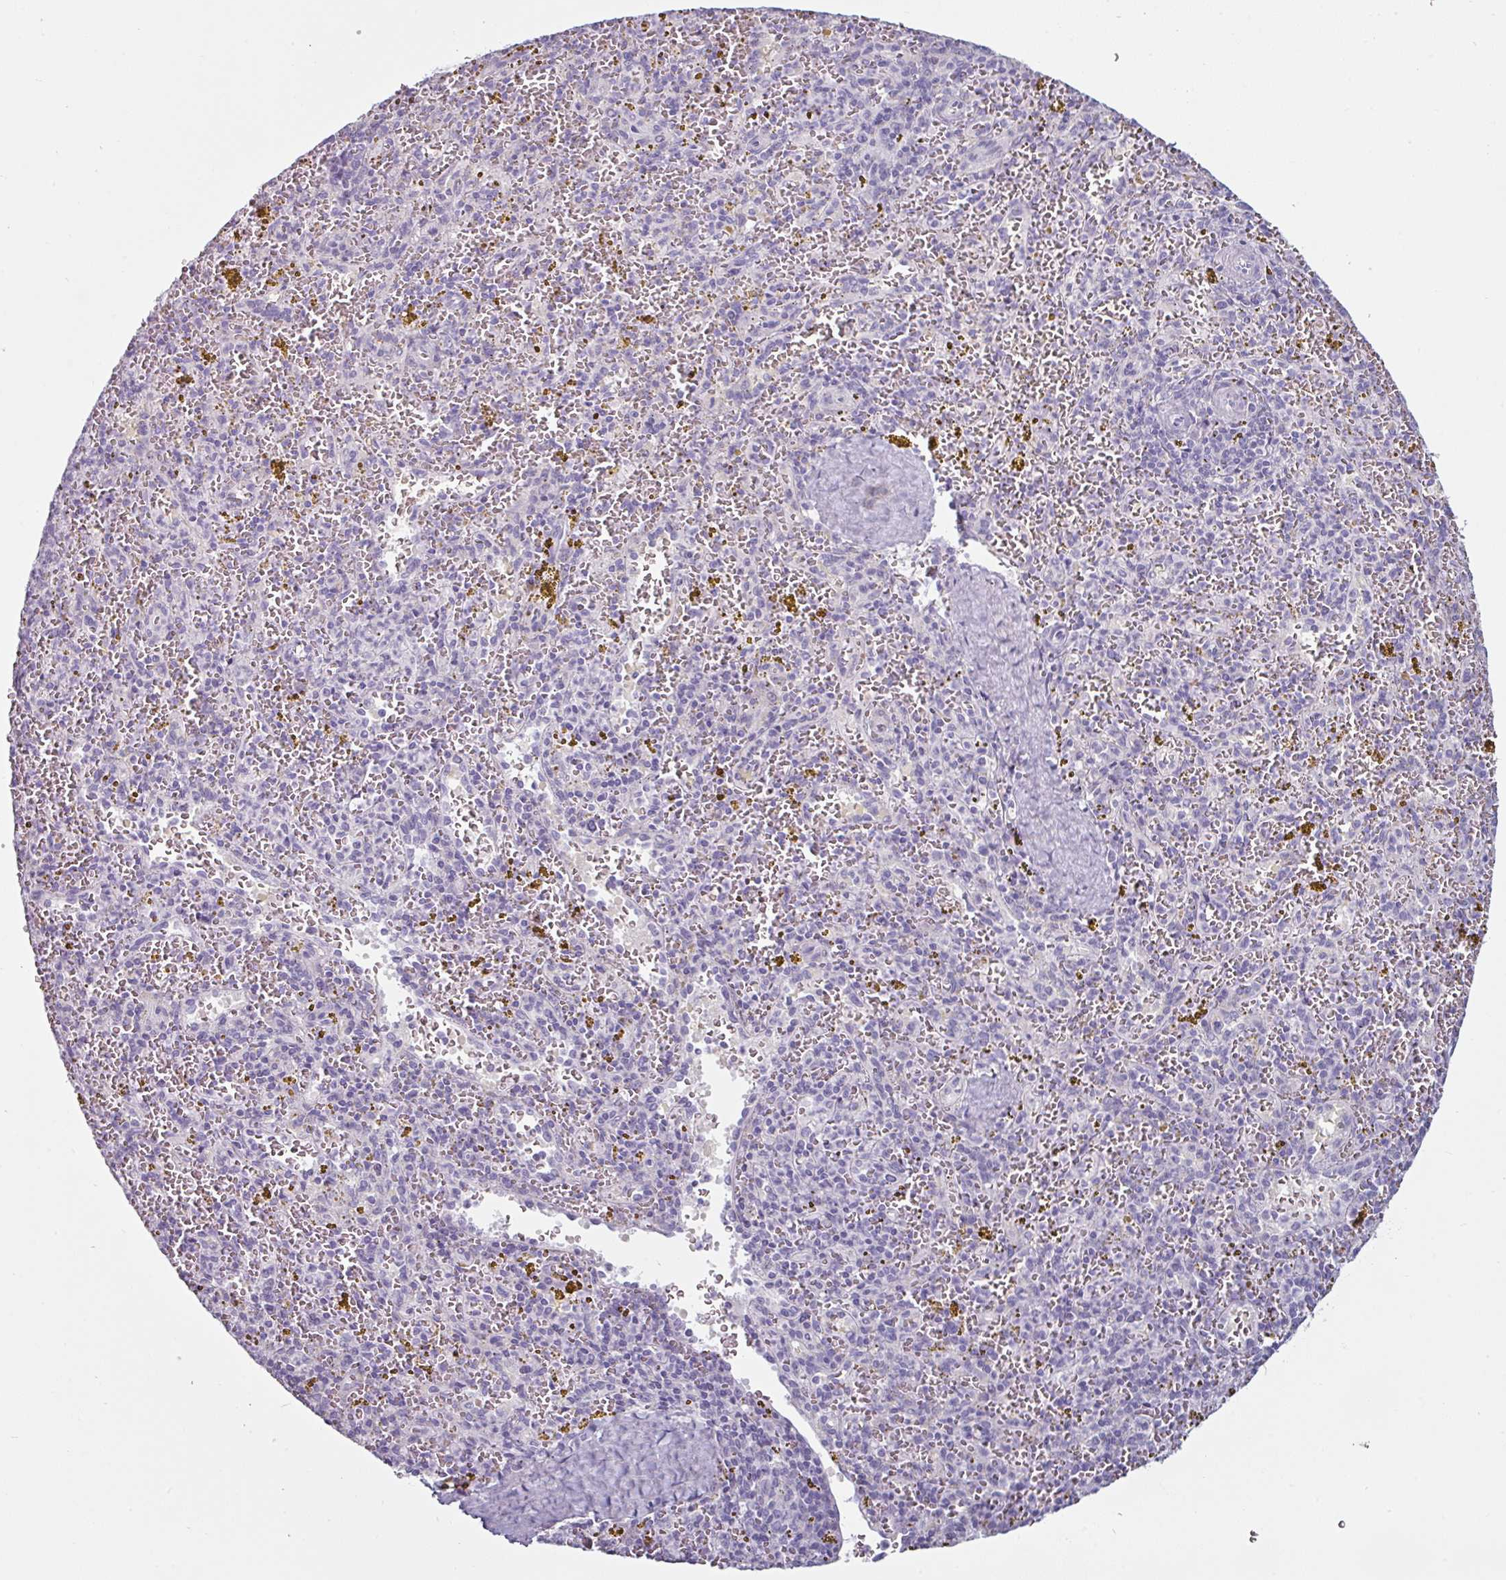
{"staining": {"intensity": "negative", "quantity": "none", "location": "none"}, "tissue": "spleen", "cell_type": "Cells in red pulp", "image_type": "normal", "snomed": [{"axis": "morphology", "description": "Normal tissue, NOS"}, {"axis": "topography", "description": "Spleen"}], "caption": "Cells in red pulp are negative for protein expression in unremarkable human spleen.", "gene": "CLCA1", "patient": {"sex": "male", "age": 57}}